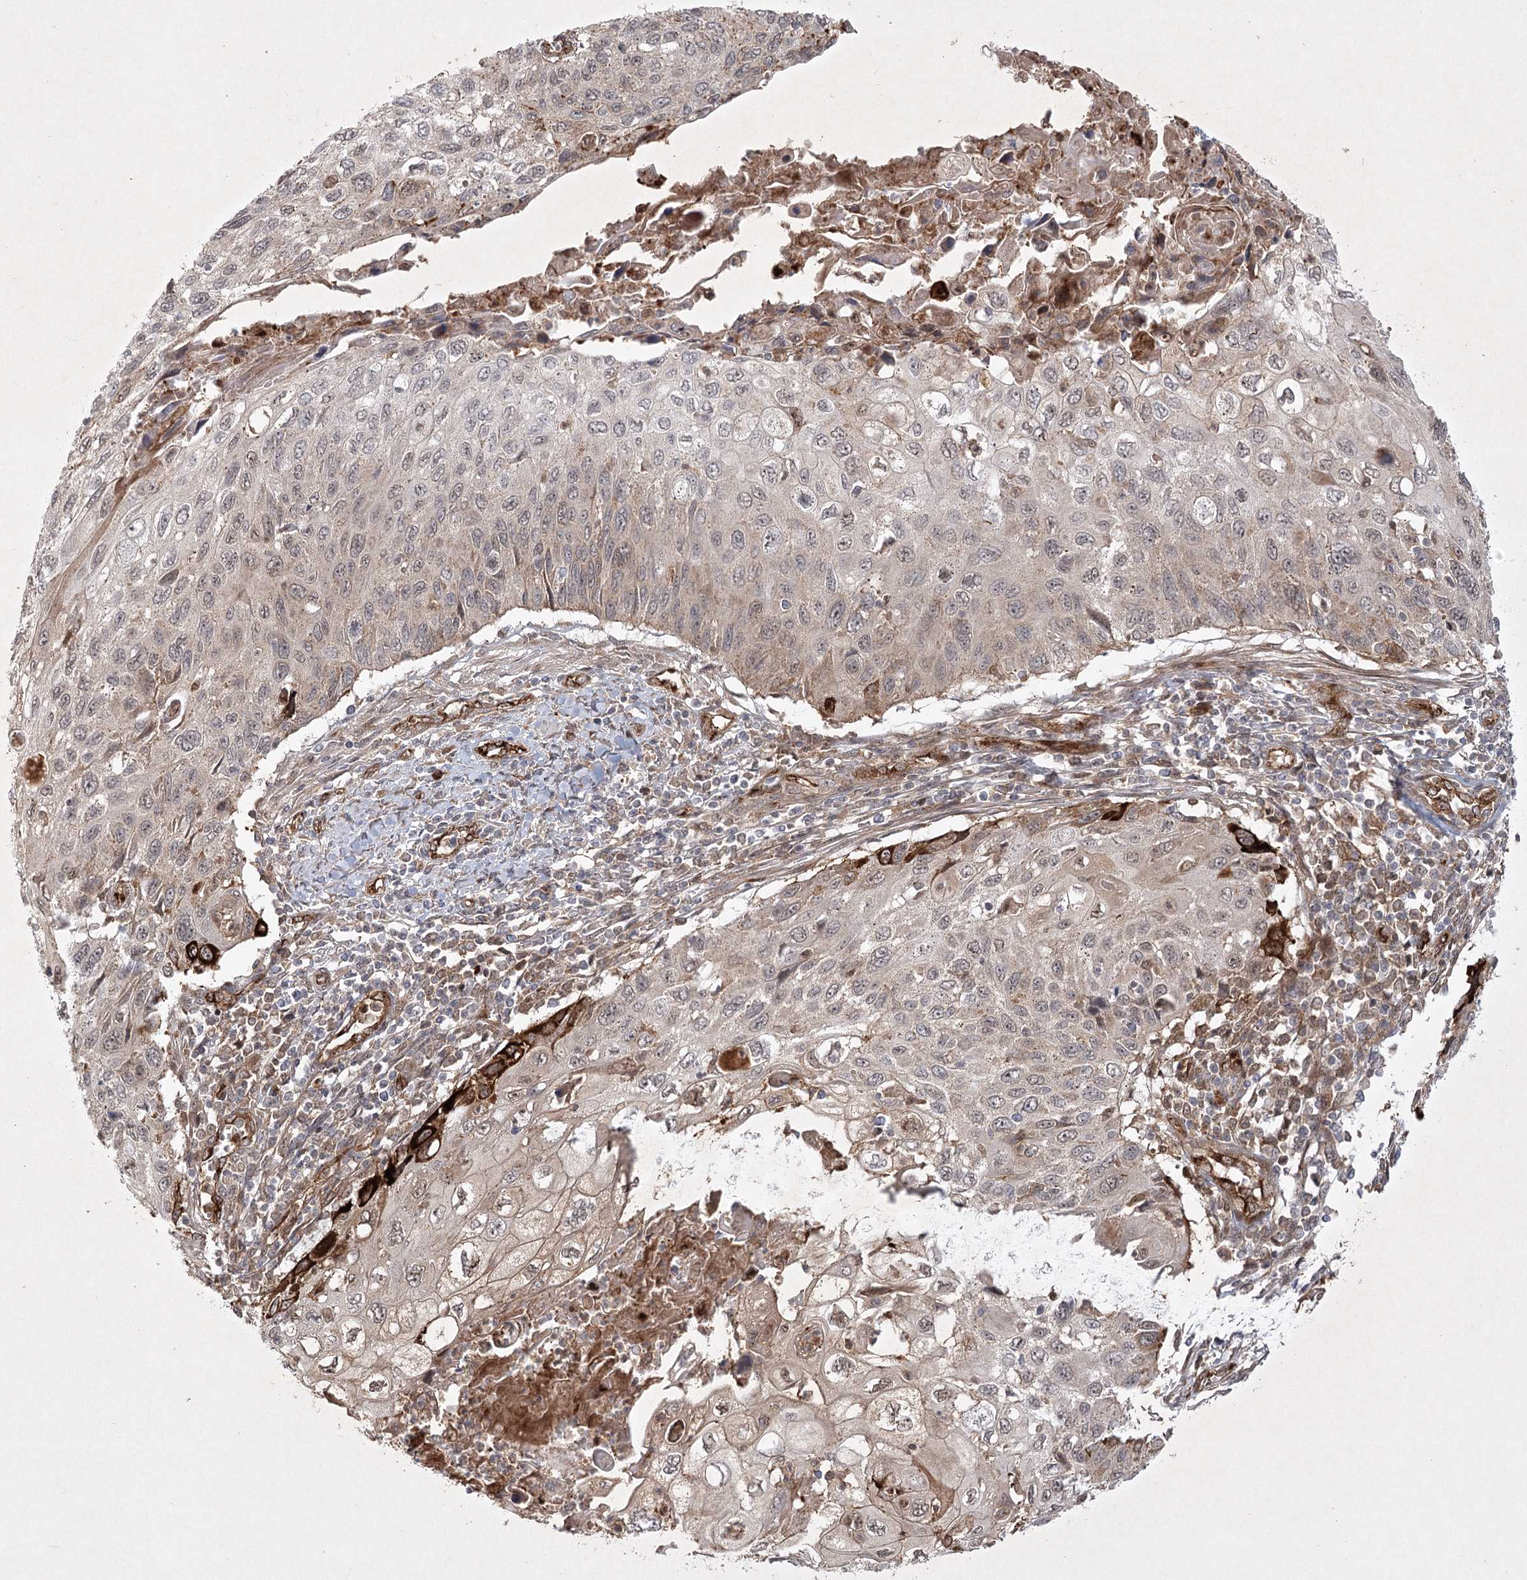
{"staining": {"intensity": "weak", "quantity": "<25%", "location": "cytoplasmic/membranous"}, "tissue": "cervical cancer", "cell_type": "Tumor cells", "image_type": "cancer", "snomed": [{"axis": "morphology", "description": "Squamous cell carcinoma, NOS"}, {"axis": "topography", "description": "Cervix"}], "caption": "An IHC micrograph of cervical cancer (squamous cell carcinoma) is shown. There is no staining in tumor cells of cervical cancer (squamous cell carcinoma).", "gene": "ARHGAP31", "patient": {"sex": "female", "age": 70}}